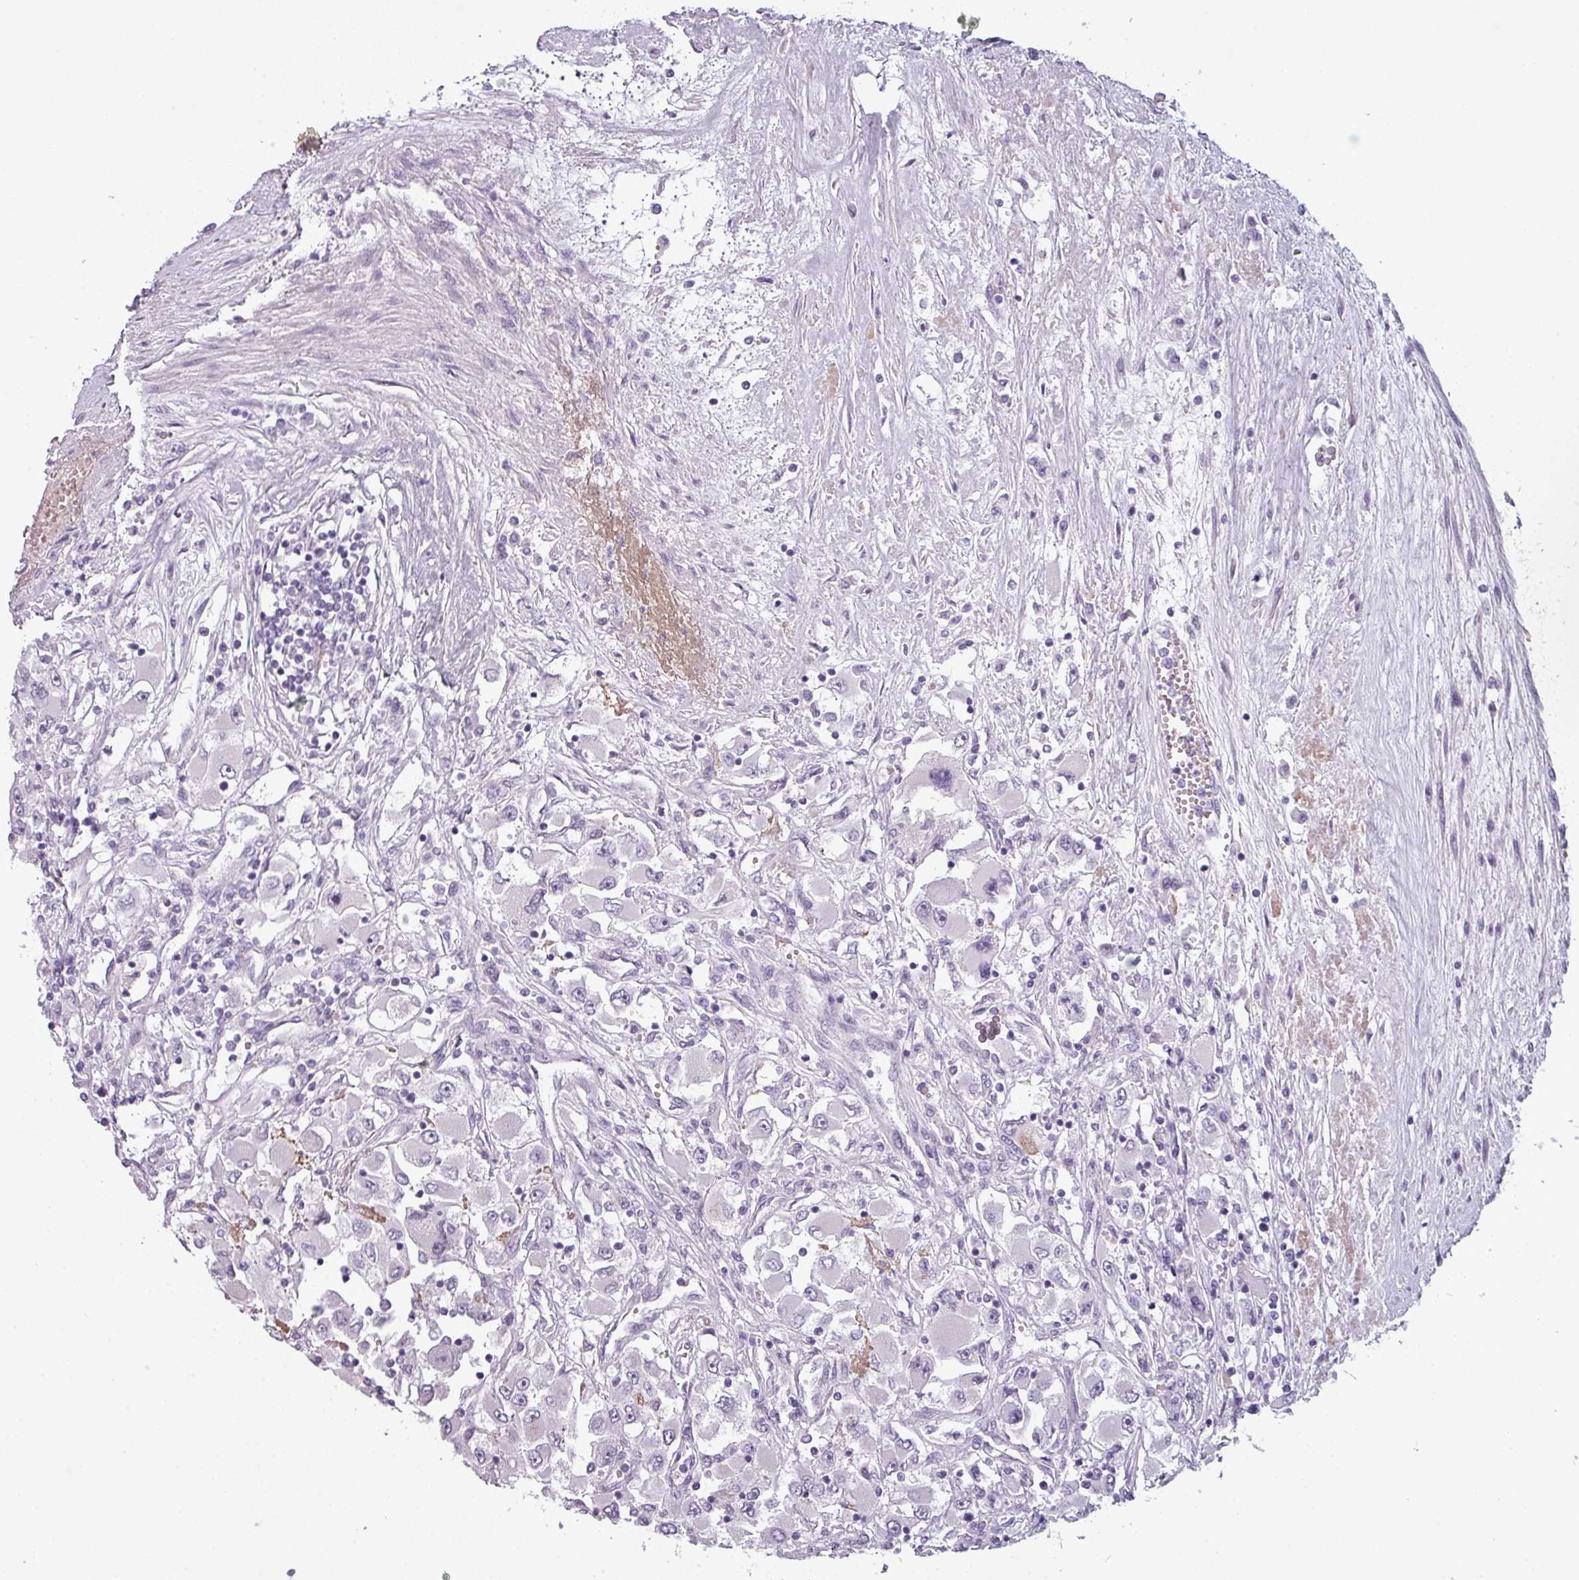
{"staining": {"intensity": "negative", "quantity": "none", "location": "none"}, "tissue": "renal cancer", "cell_type": "Tumor cells", "image_type": "cancer", "snomed": [{"axis": "morphology", "description": "Adenocarcinoma, NOS"}, {"axis": "topography", "description": "Kidney"}], "caption": "This is an IHC image of renal cancer (adenocarcinoma). There is no expression in tumor cells.", "gene": "AREL1", "patient": {"sex": "female", "age": 52}}